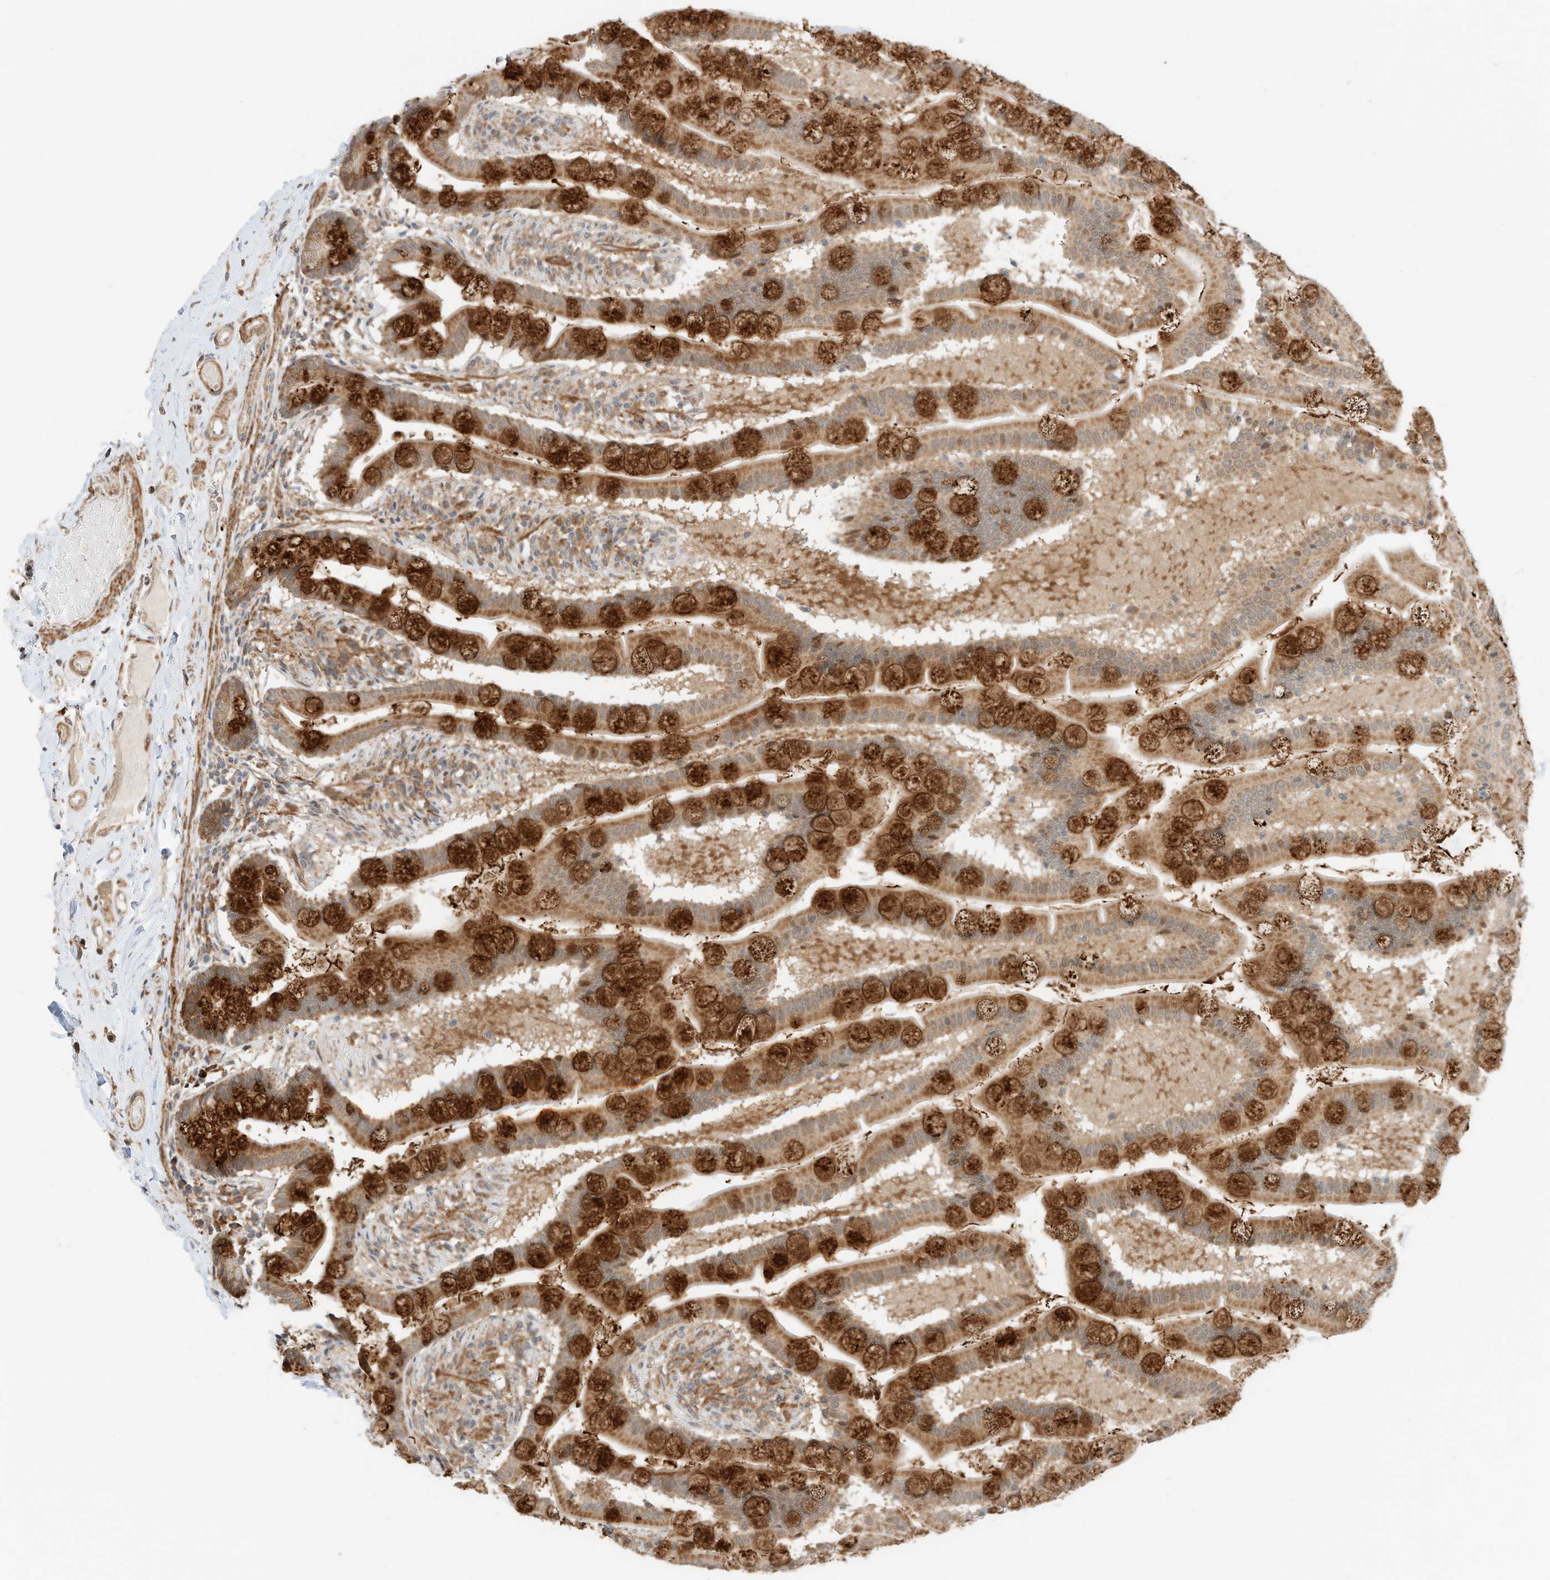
{"staining": {"intensity": "strong", "quantity": "25%-75%", "location": "cytoplasmic/membranous"}, "tissue": "small intestine", "cell_type": "Glandular cells", "image_type": "normal", "snomed": [{"axis": "morphology", "description": "Normal tissue, NOS"}, {"axis": "topography", "description": "Small intestine"}], "caption": "Small intestine stained with immunohistochemistry reveals strong cytoplasmic/membranous positivity in about 25%-75% of glandular cells.", "gene": "CPAMD8", "patient": {"sex": "male", "age": 41}}